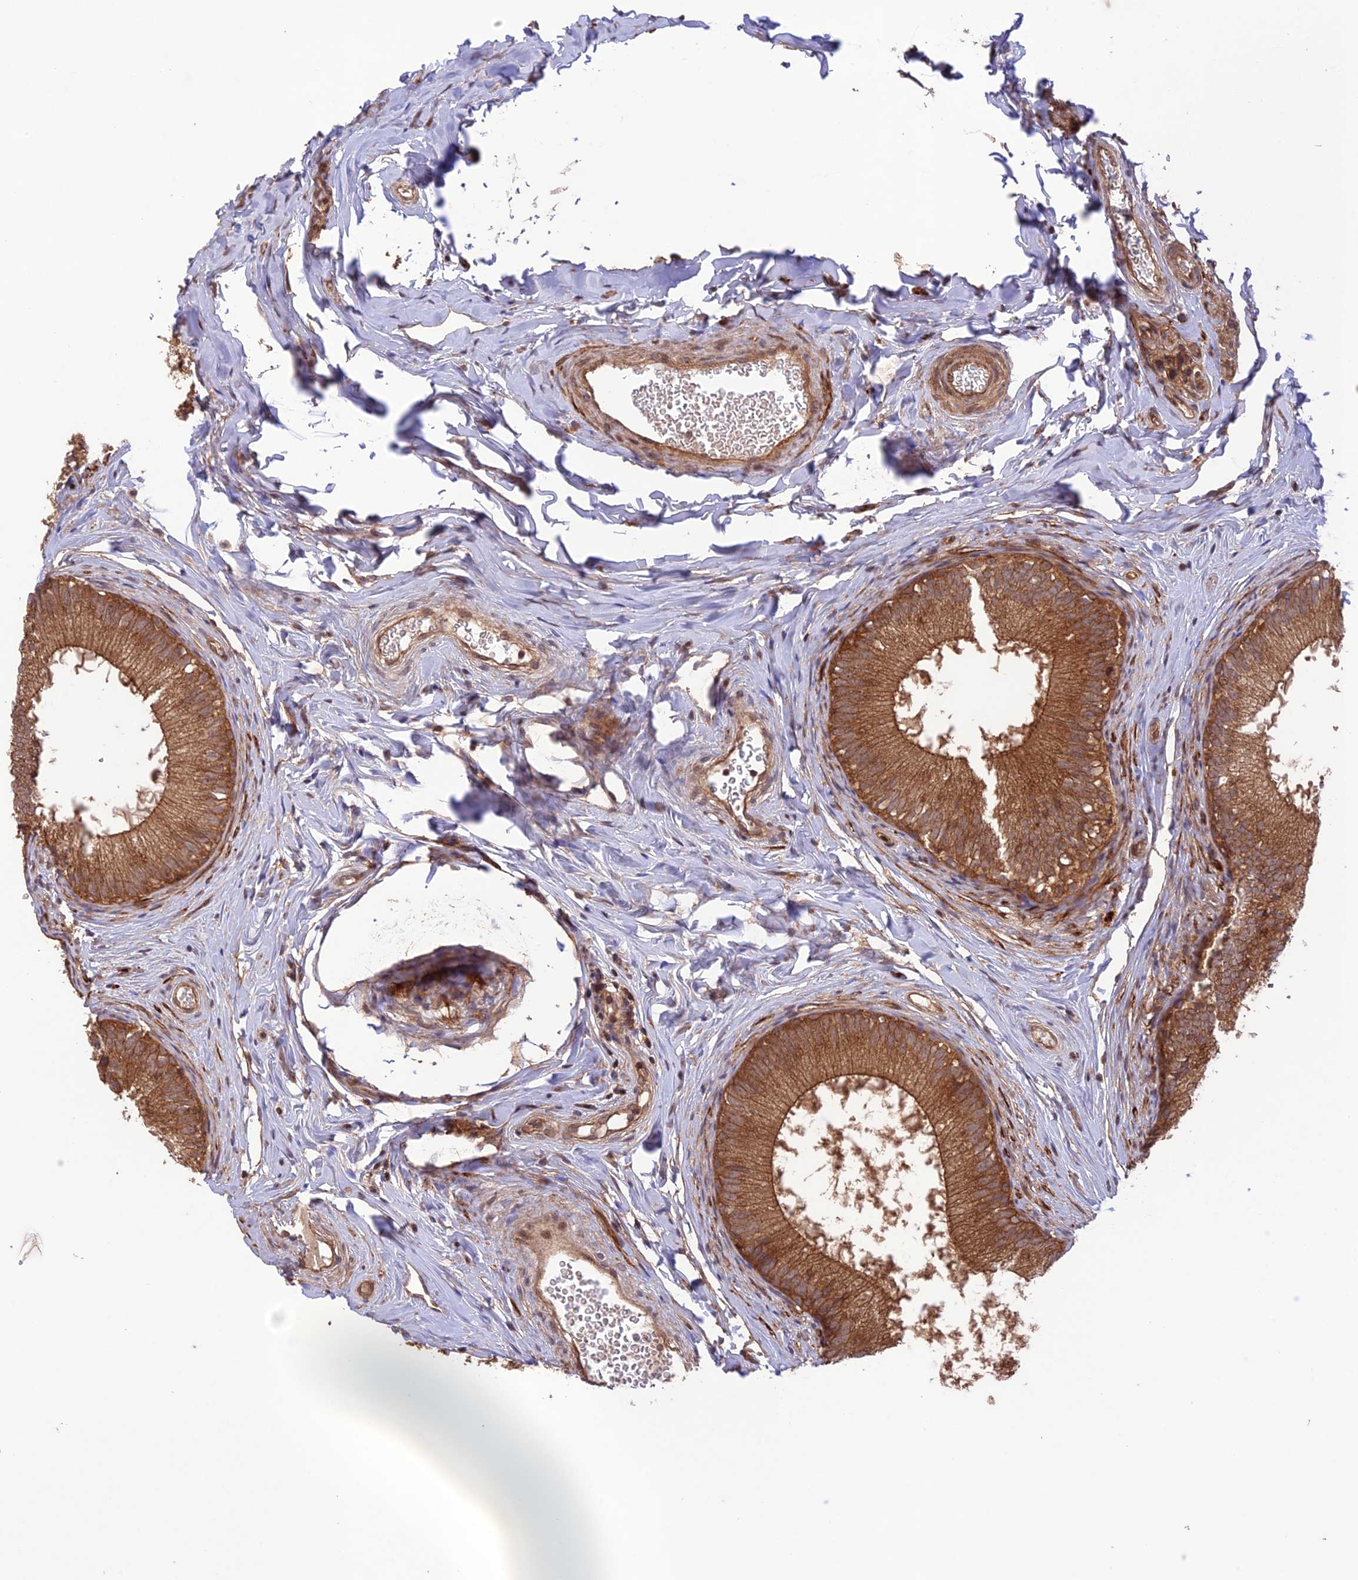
{"staining": {"intensity": "strong", "quantity": ">75%", "location": "cytoplasmic/membranous"}, "tissue": "epididymis", "cell_type": "Glandular cells", "image_type": "normal", "snomed": [{"axis": "morphology", "description": "Normal tissue, NOS"}, {"axis": "topography", "description": "Epididymis"}], "caption": "Immunohistochemistry histopathology image of benign epididymis: epididymis stained using immunohistochemistry (IHC) reveals high levels of strong protein expression localized specifically in the cytoplasmic/membranous of glandular cells, appearing as a cytoplasmic/membranous brown color.", "gene": "FCHSD1", "patient": {"sex": "male", "age": 34}}